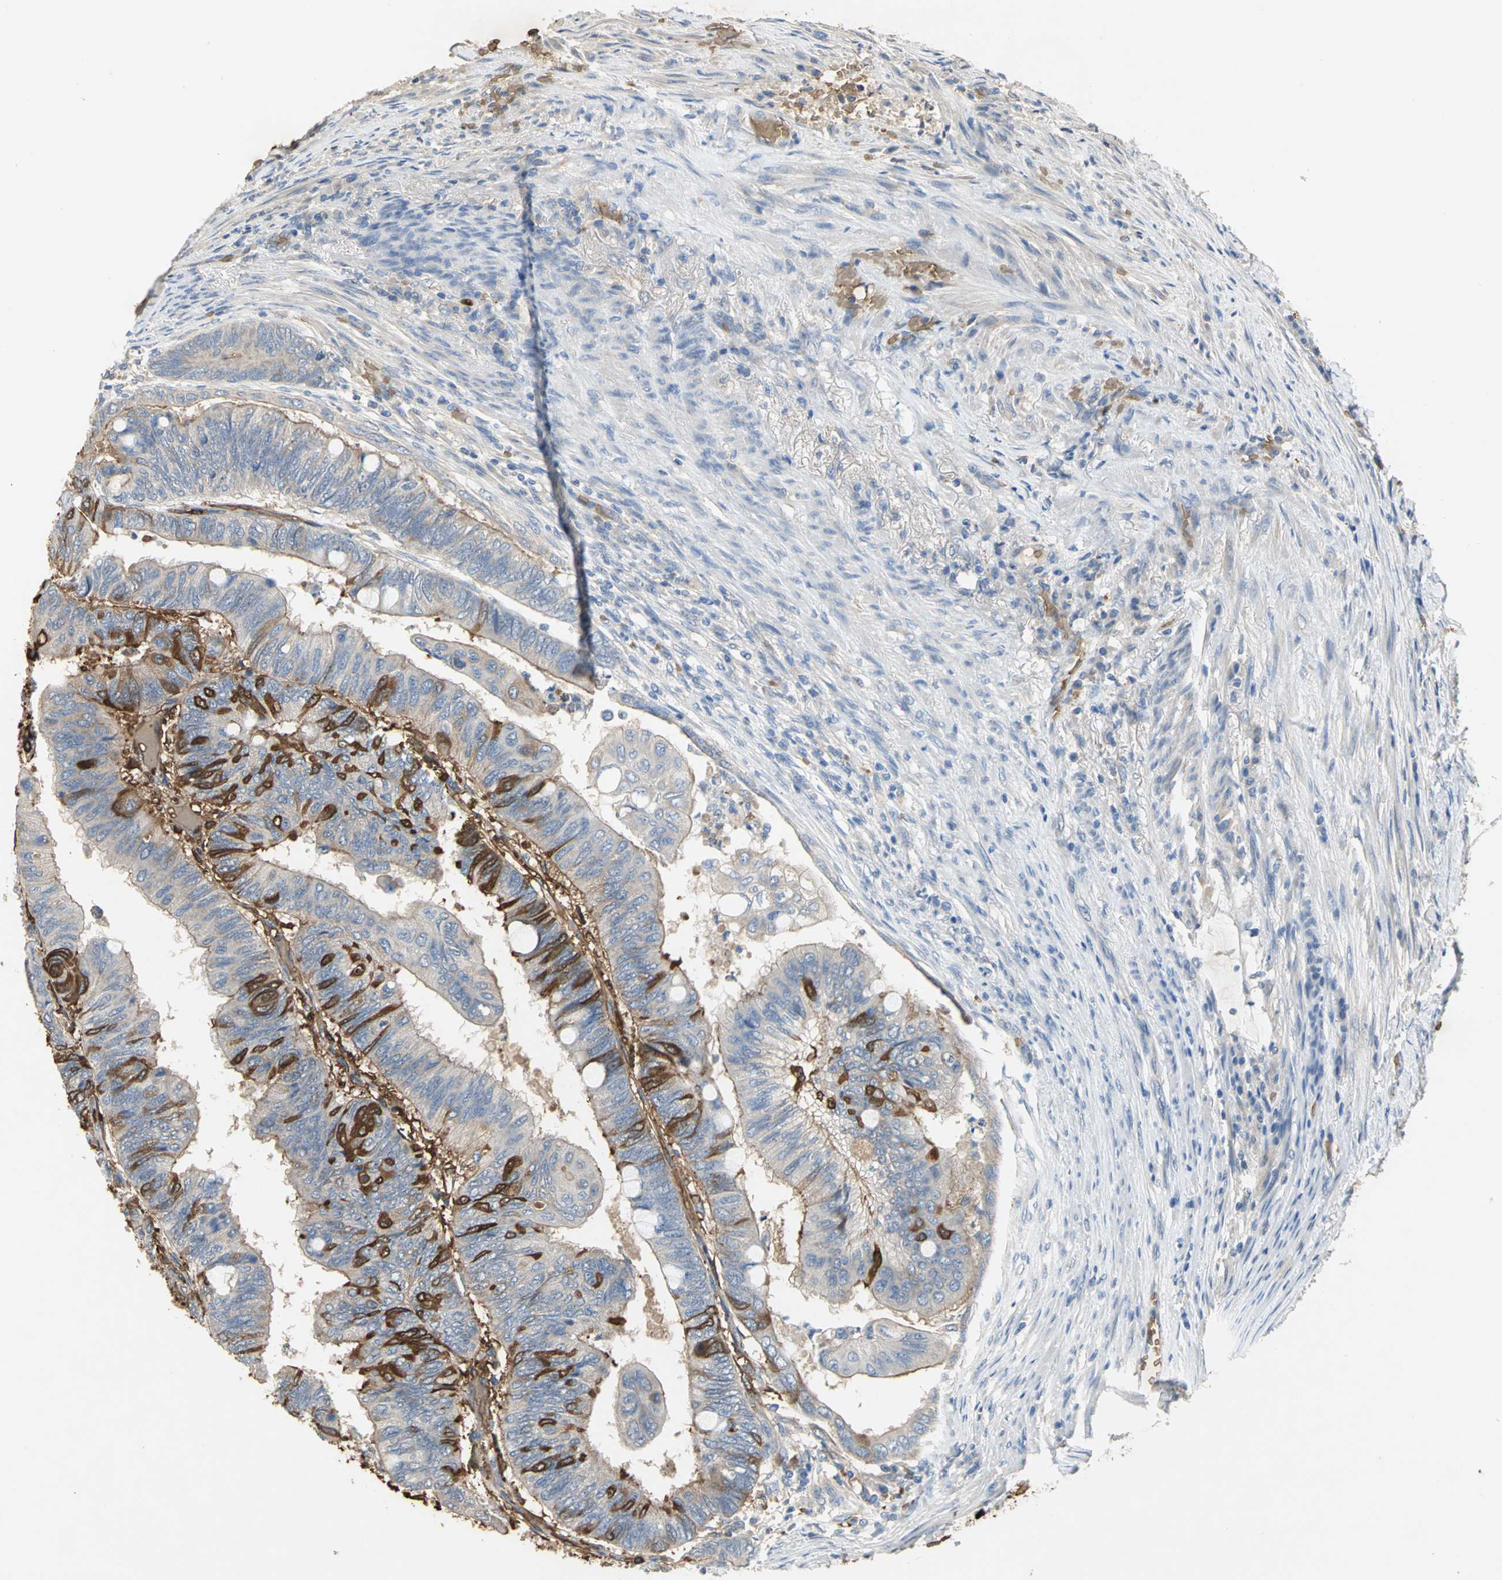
{"staining": {"intensity": "moderate", "quantity": ">75%", "location": "cytoplasmic/membranous"}, "tissue": "colorectal cancer", "cell_type": "Tumor cells", "image_type": "cancer", "snomed": [{"axis": "morphology", "description": "Normal tissue, NOS"}, {"axis": "morphology", "description": "Adenocarcinoma, NOS"}, {"axis": "topography", "description": "Rectum"}, {"axis": "topography", "description": "Peripheral nerve tissue"}], "caption": "A histopathology image showing moderate cytoplasmic/membranous expression in approximately >75% of tumor cells in colorectal cancer (adenocarcinoma), as visualized by brown immunohistochemical staining.", "gene": "TREM1", "patient": {"sex": "male", "age": 92}}